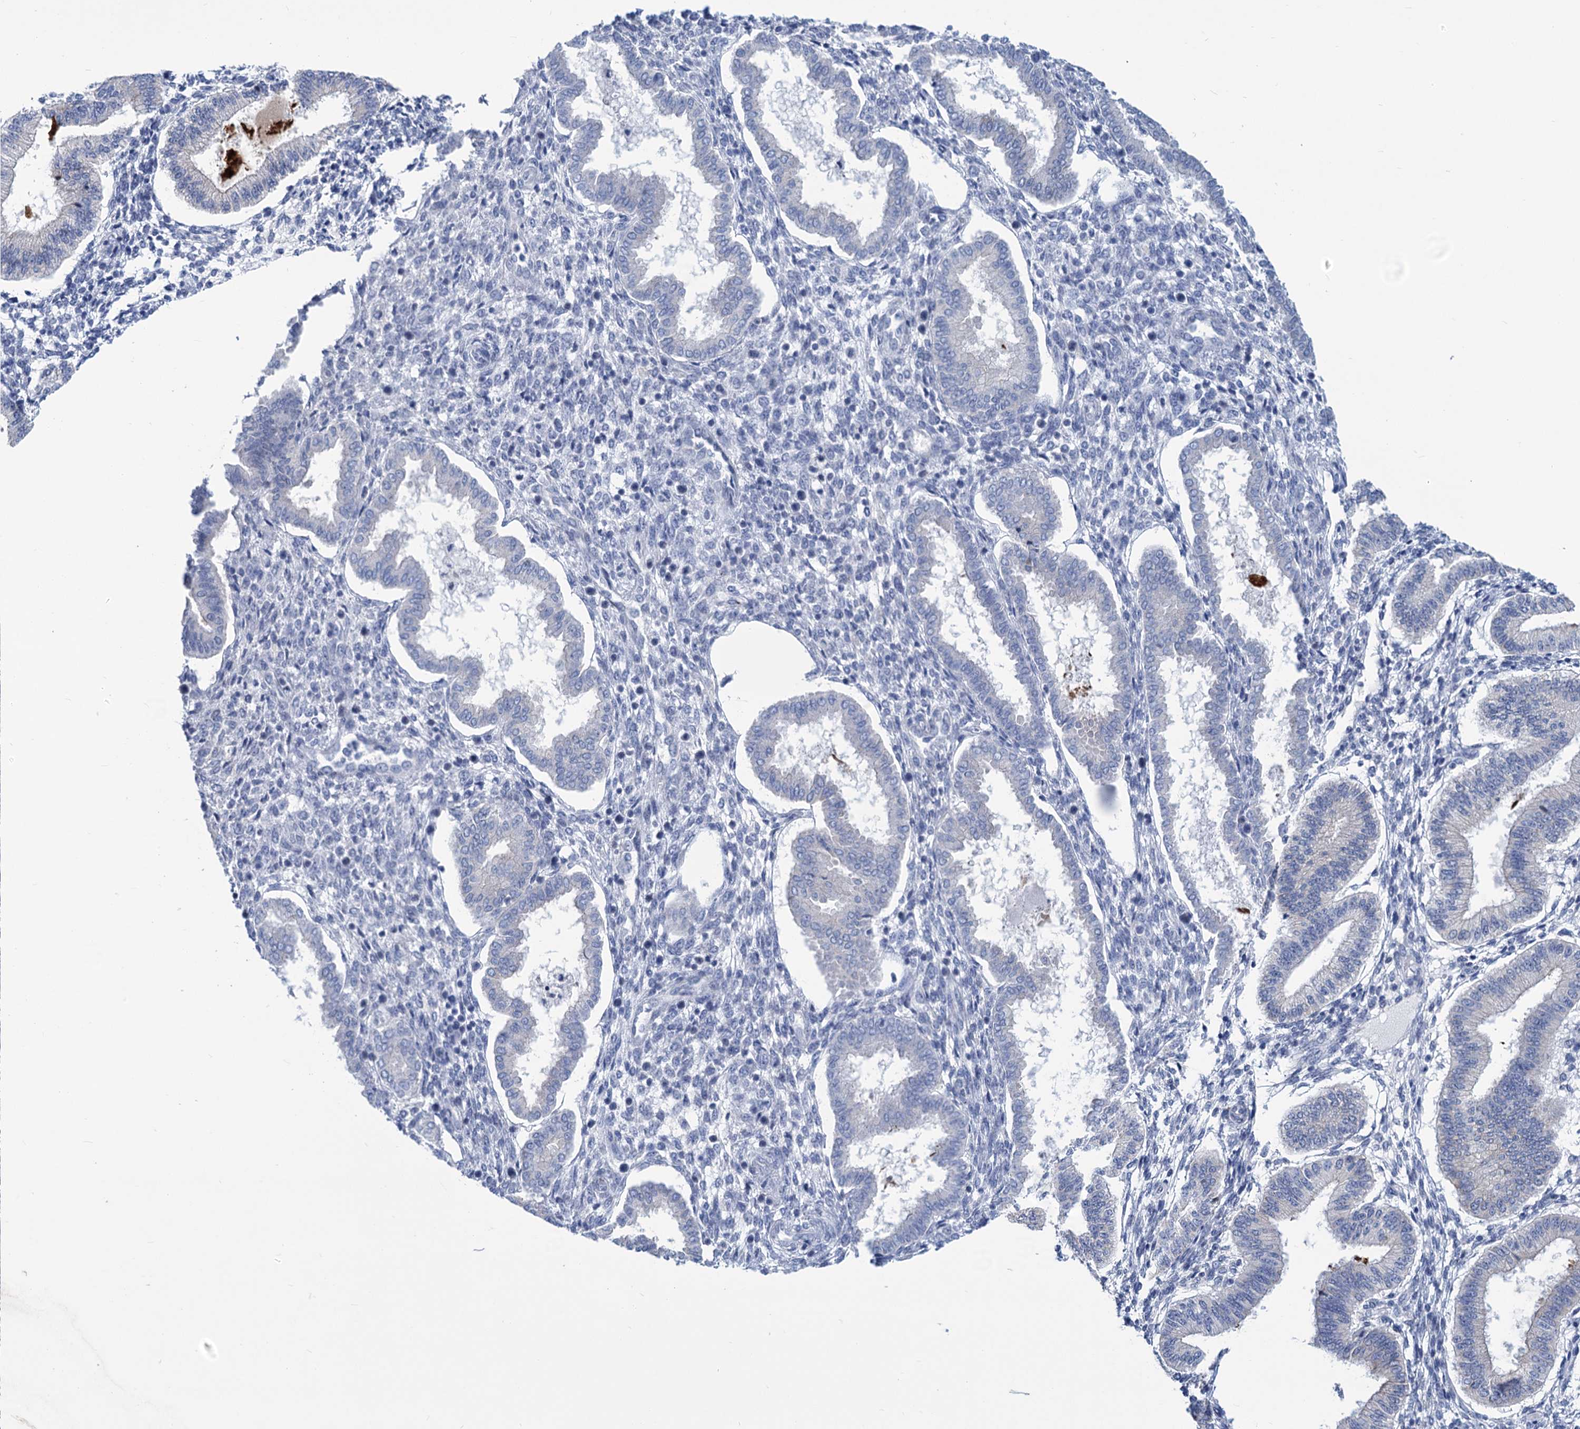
{"staining": {"intensity": "negative", "quantity": "none", "location": "none"}, "tissue": "endometrium", "cell_type": "Cells in endometrial stroma", "image_type": "normal", "snomed": [{"axis": "morphology", "description": "Normal tissue, NOS"}, {"axis": "topography", "description": "Endometrium"}], "caption": "Histopathology image shows no protein expression in cells in endometrial stroma of unremarkable endometrium. (Brightfield microscopy of DAB immunohistochemistry (IHC) at high magnification).", "gene": "NEU3", "patient": {"sex": "female", "age": 24}}